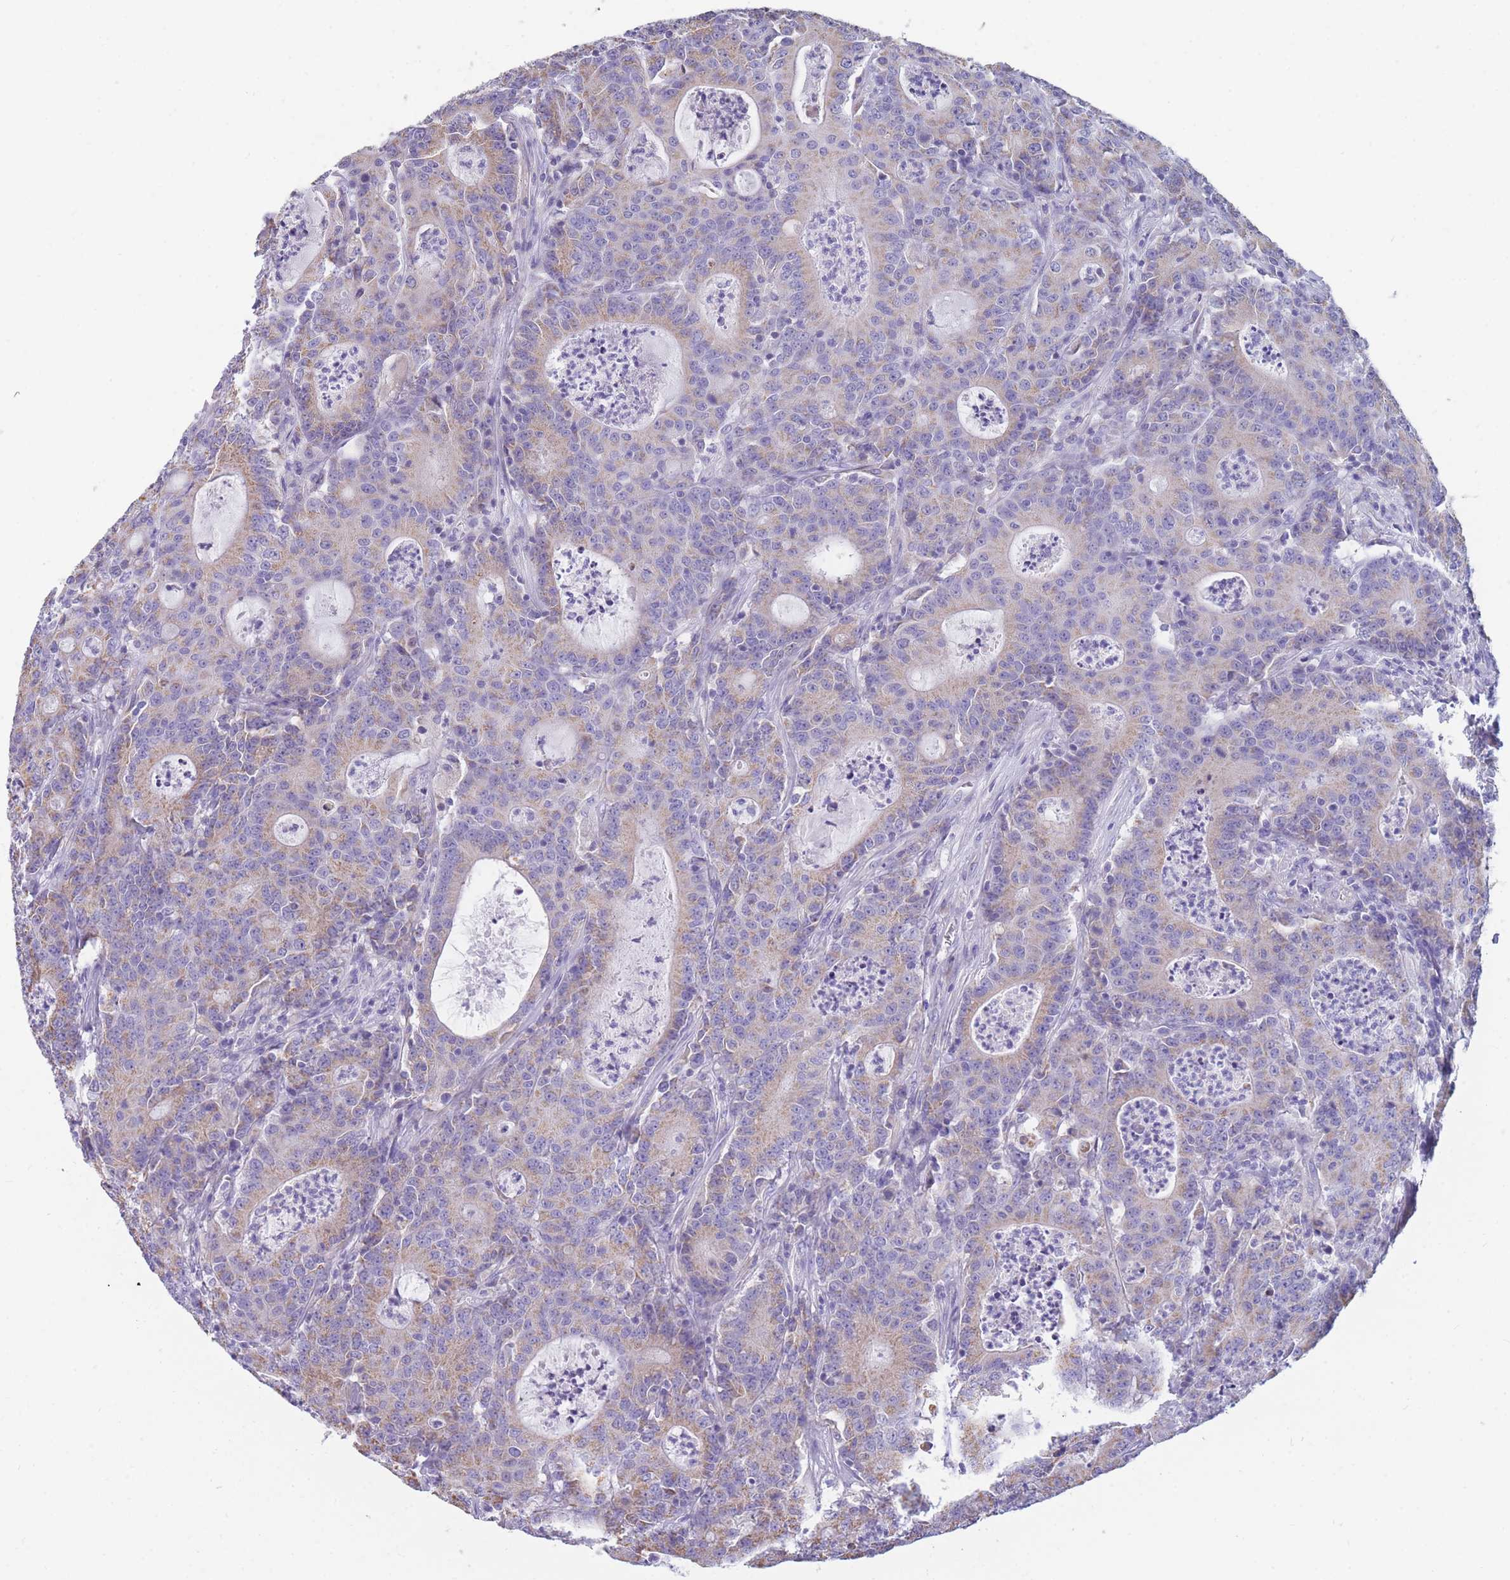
{"staining": {"intensity": "weak", "quantity": "<25%", "location": "cytoplasmic/membranous"}, "tissue": "colorectal cancer", "cell_type": "Tumor cells", "image_type": "cancer", "snomed": [{"axis": "morphology", "description": "Adenocarcinoma, NOS"}, {"axis": "topography", "description": "Colon"}], "caption": "A photomicrograph of adenocarcinoma (colorectal) stained for a protein demonstrates no brown staining in tumor cells.", "gene": "DHRS11", "patient": {"sex": "male", "age": 83}}